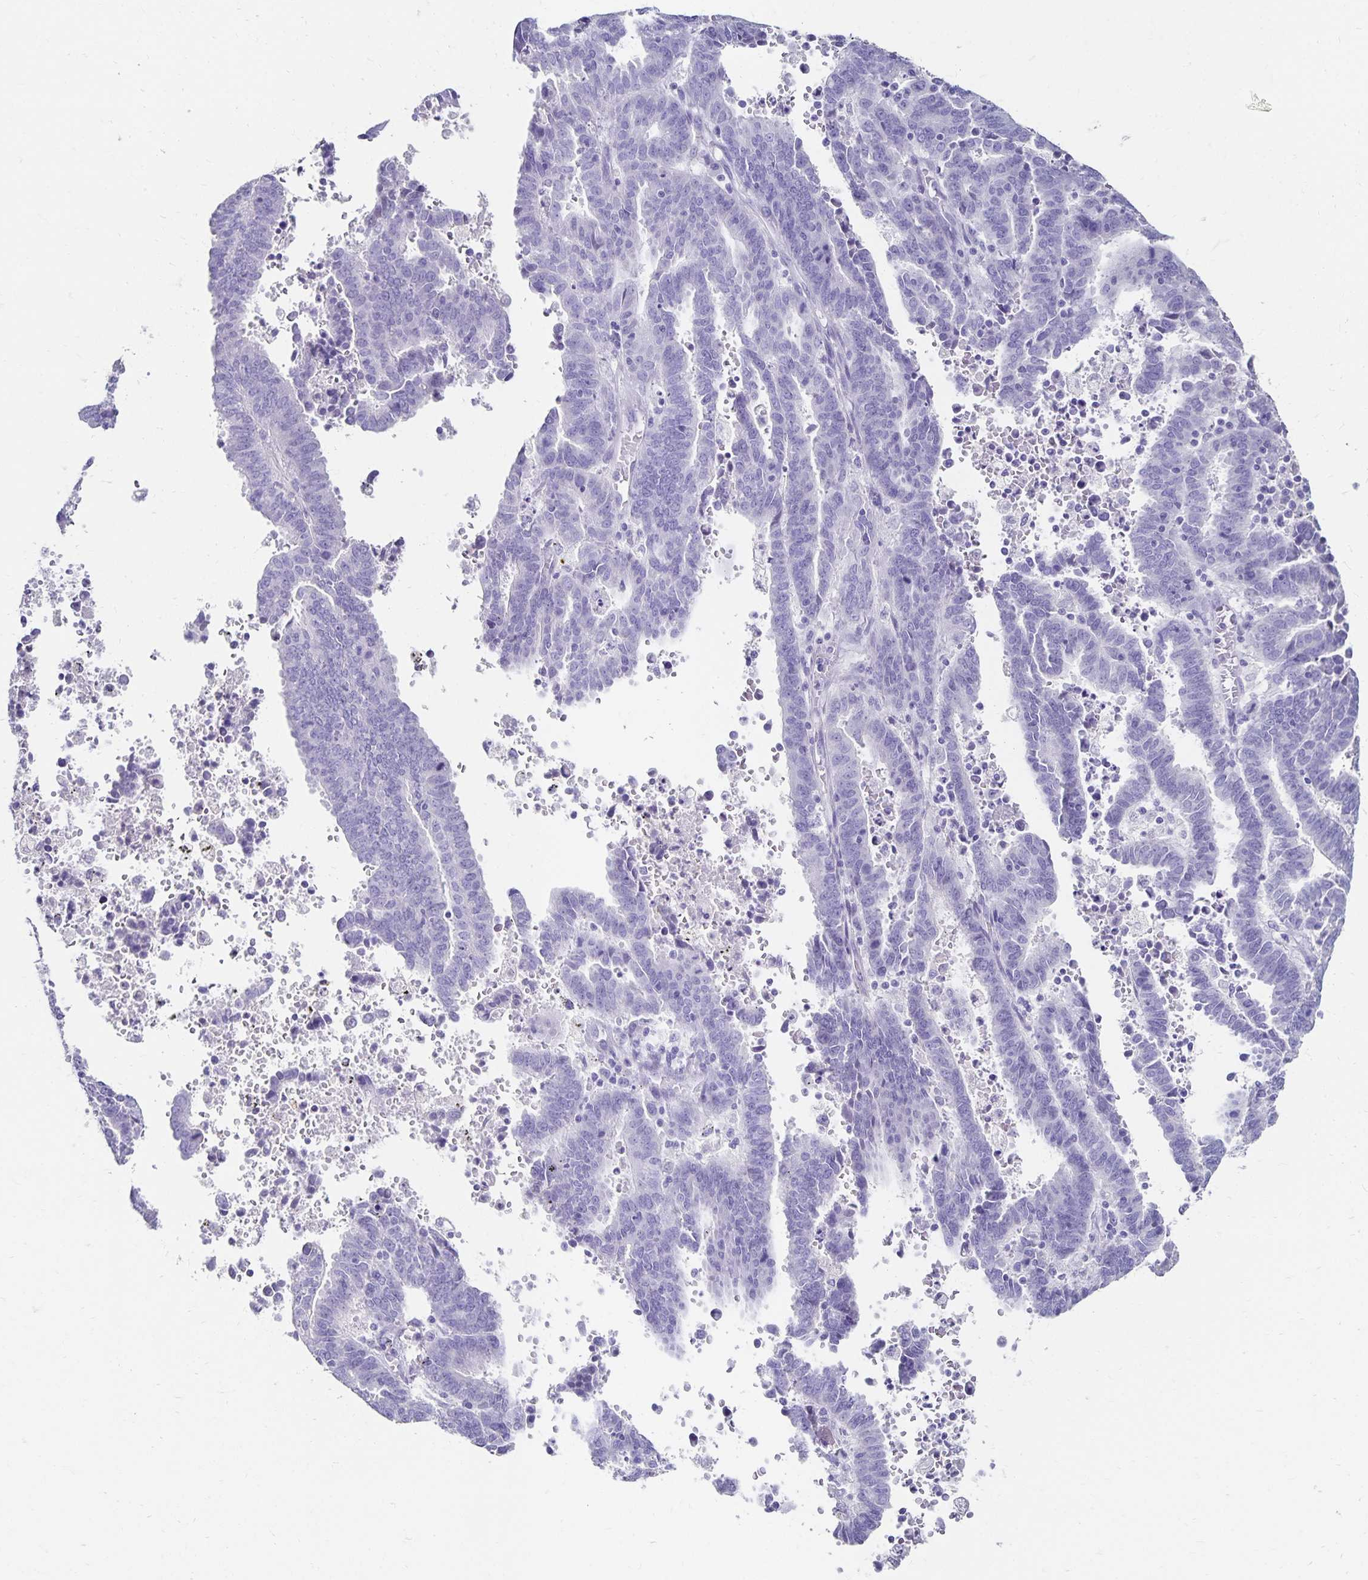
{"staining": {"intensity": "negative", "quantity": "none", "location": "none"}, "tissue": "endometrial cancer", "cell_type": "Tumor cells", "image_type": "cancer", "snomed": [{"axis": "morphology", "description": "Adenocarcinoma, NOS"}, {"axis": "topography", "description": "Uterus"}], "caption": "This photomicrograph is of endometrial adenocarcinoma stained with immunohistochemistry (IHC) to label a protein in brown with the nuclei are counter-stained blue. There is no staining in tumor cells.", "gene": "DYNLT4", "patient": {"sex": "female", "age": 83}}